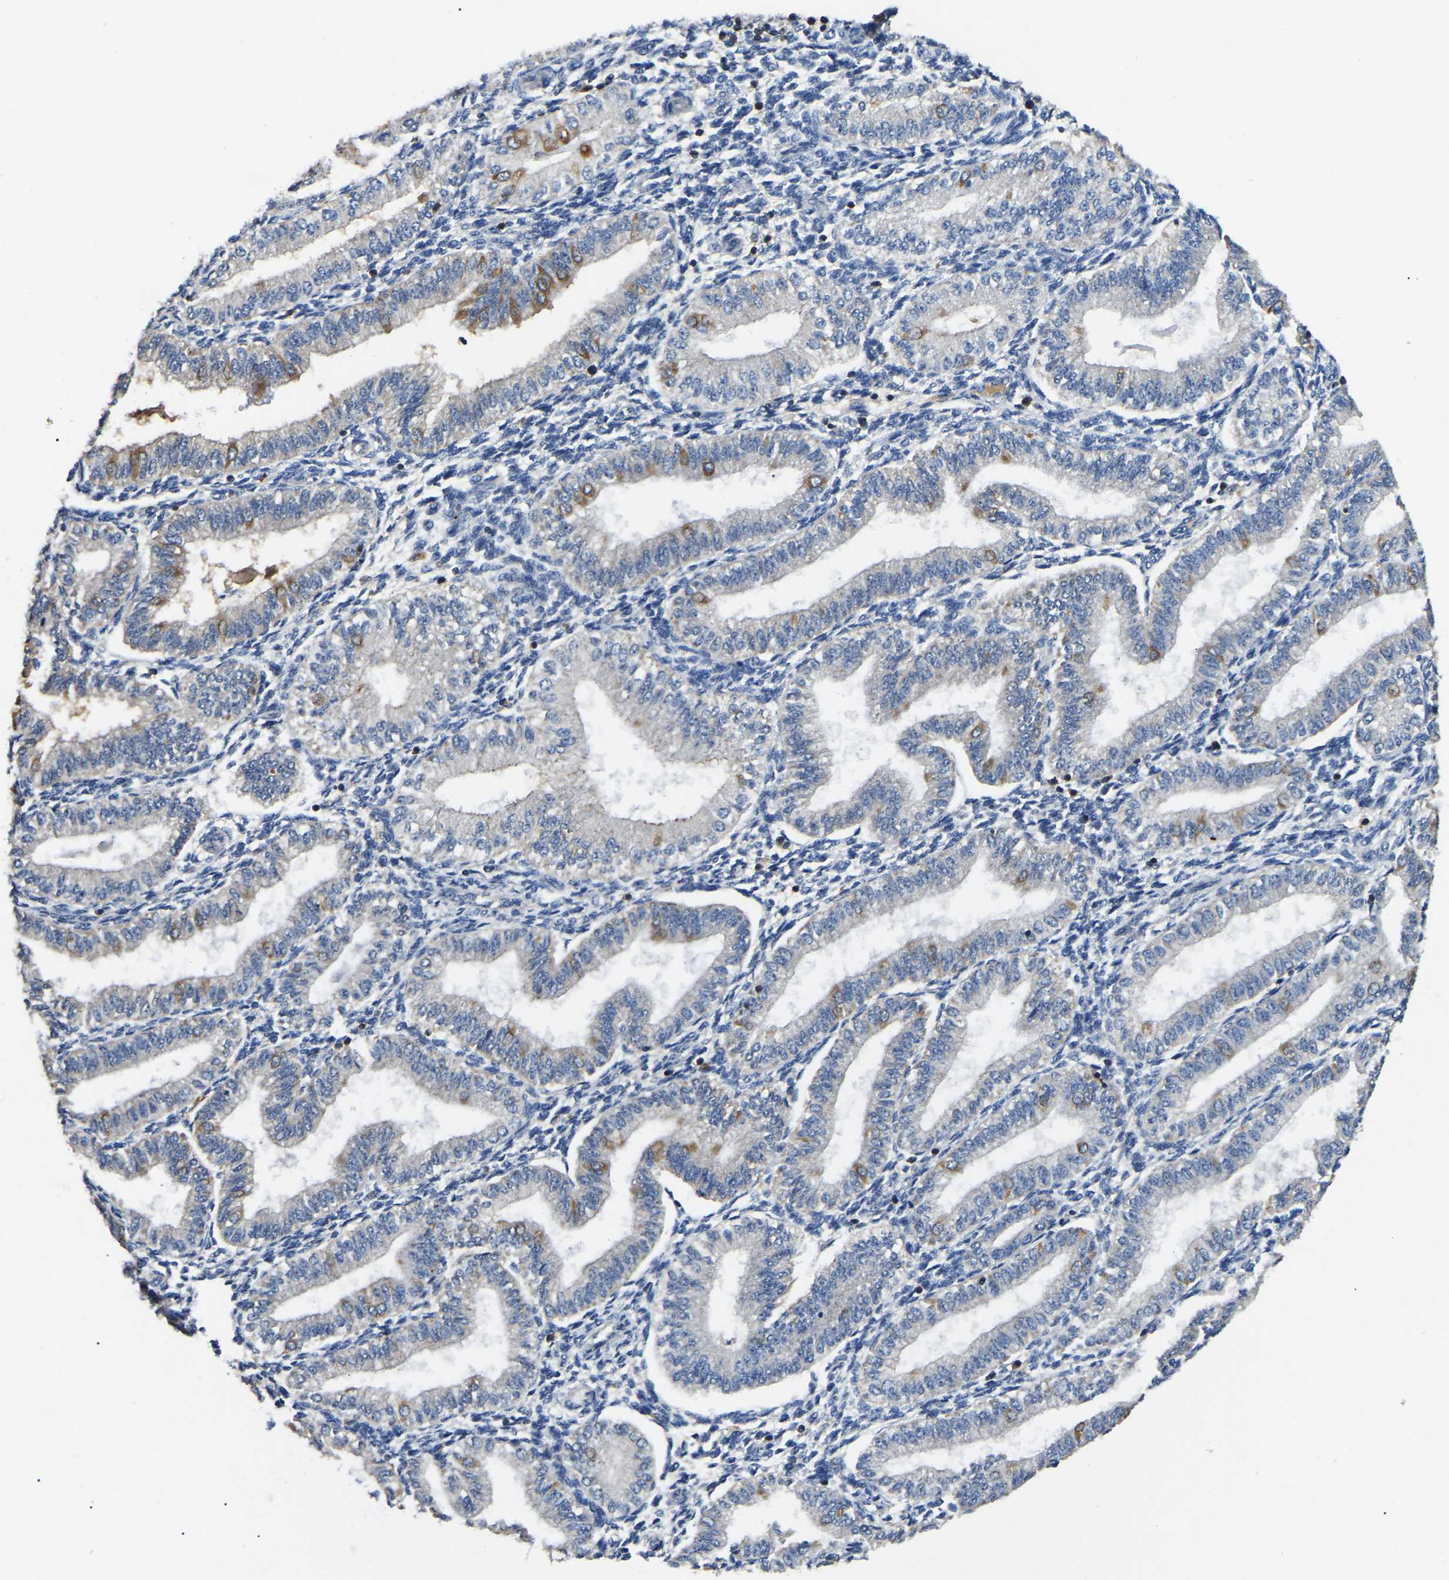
{"staining": {"intensity": "moderate", "quantity": "<25%", "location": "cytoplasmic/membranous"}, "tissue": "endometrium", "cell_type": "Cells in endometrial stroma", "image_type": "normal", "snomed": [{"axis": "morphology", "description": "Normal tissue, NOS"}, {"axis": "topography", "description": "Endometrium"}], "caption": "Moderate cytoplasmic/membranous positivity is identified in about <25% of cells in endometrial stroma in benign endometrium.", "gene": "SMPD2", "patient": {"sex": "female", "age": 39}}